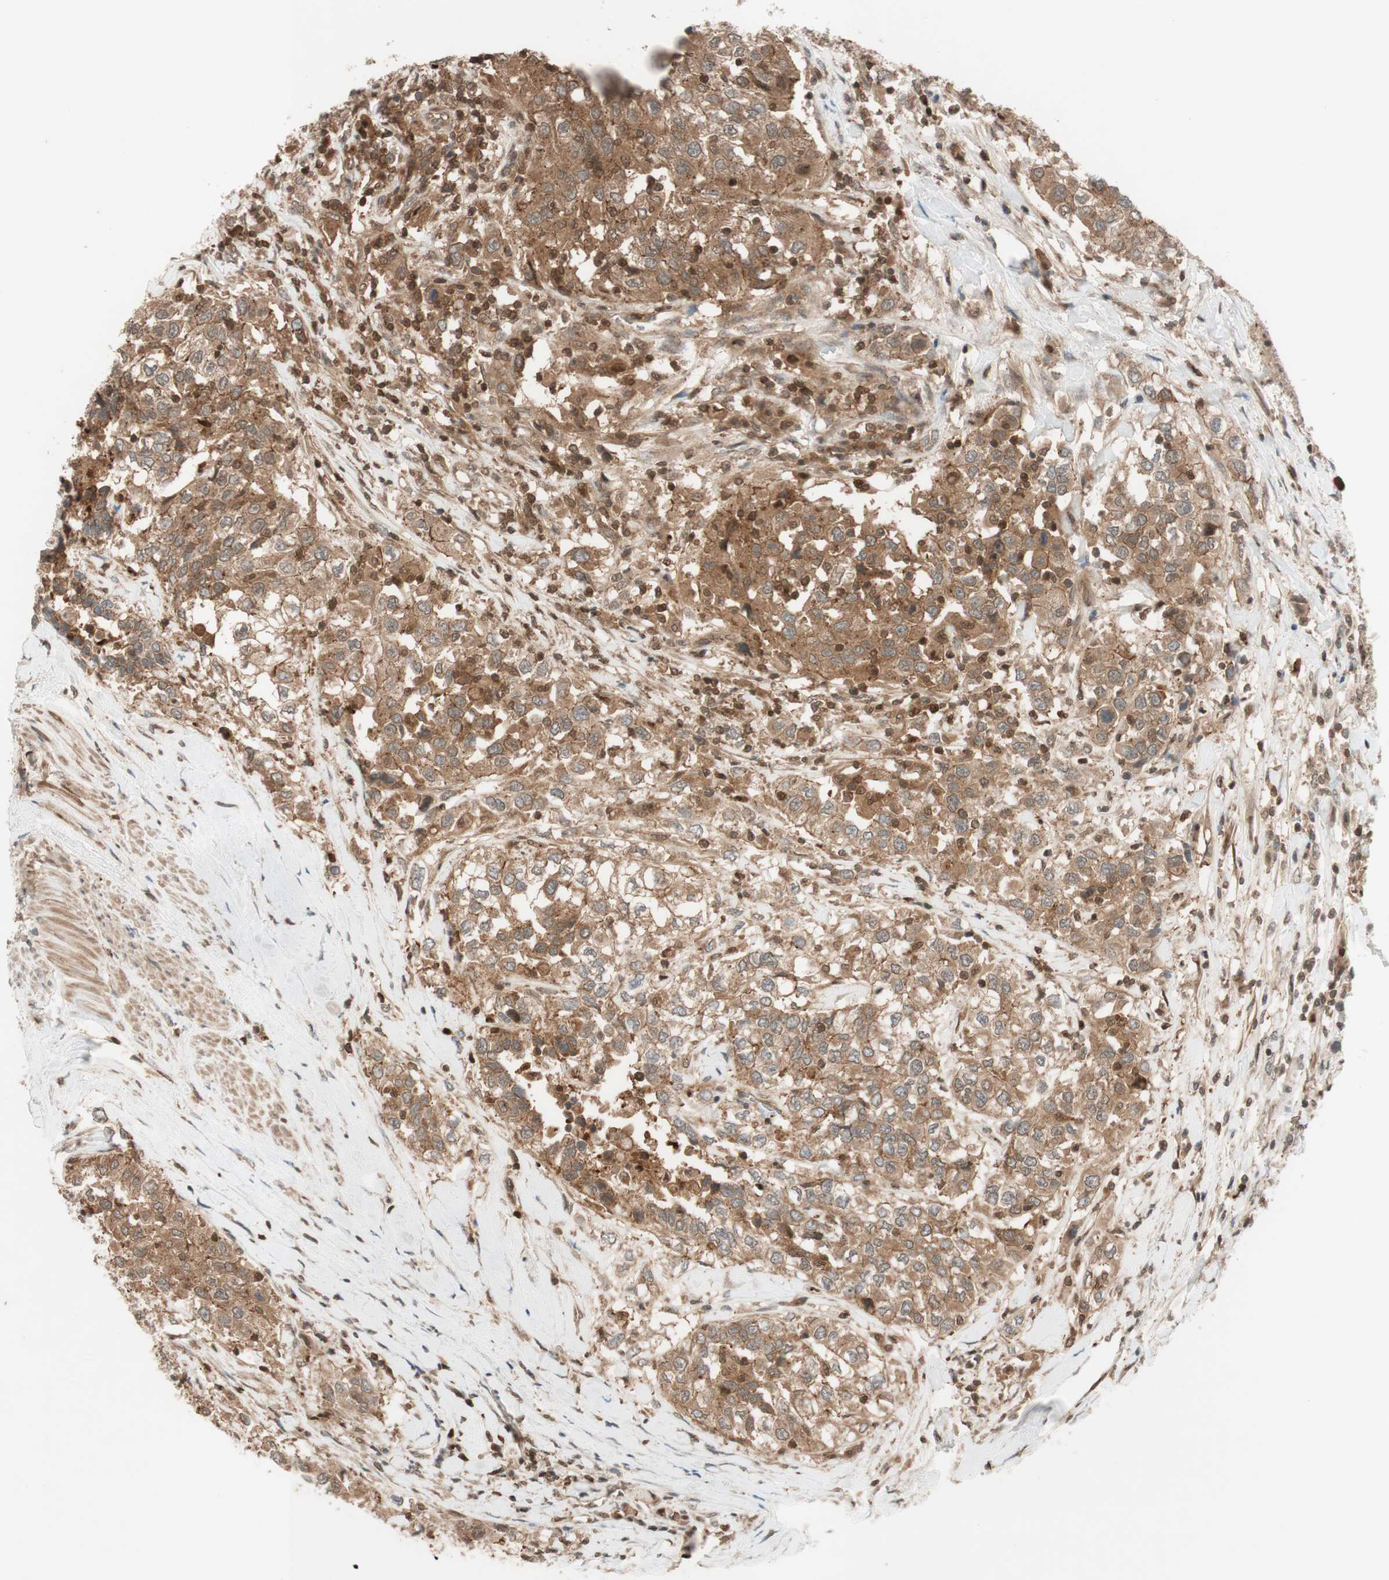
{"staining": {"intensity": "moderate", "quantity": ">75%", "location": "cytoplasmic/membranous"}, "tissue": "urothelial cancer", "cell_type": "Tumor cells", "image_type": "cancer", "snomed": [{"axis": "morphology", "description": "Urothelial carcinoma, High grade"}, {"axis": "topography", "description": "Urinary bladder"}], "caption": "High-grade urothelial carcinoma stained with DAB (3,3'-diaminobenzidine) immunohistochemistry demonstrates medium levels of moderate cytoplasmic/membranous staining in approximately >75% of tumor cells. The protein of interest is stained brown, and the nuclei are stained in blue (DAB IHC with brightfield microscopy, high magnification).", "gene": "EPHA8", "patient": {"sex": "female", "age": 80}}